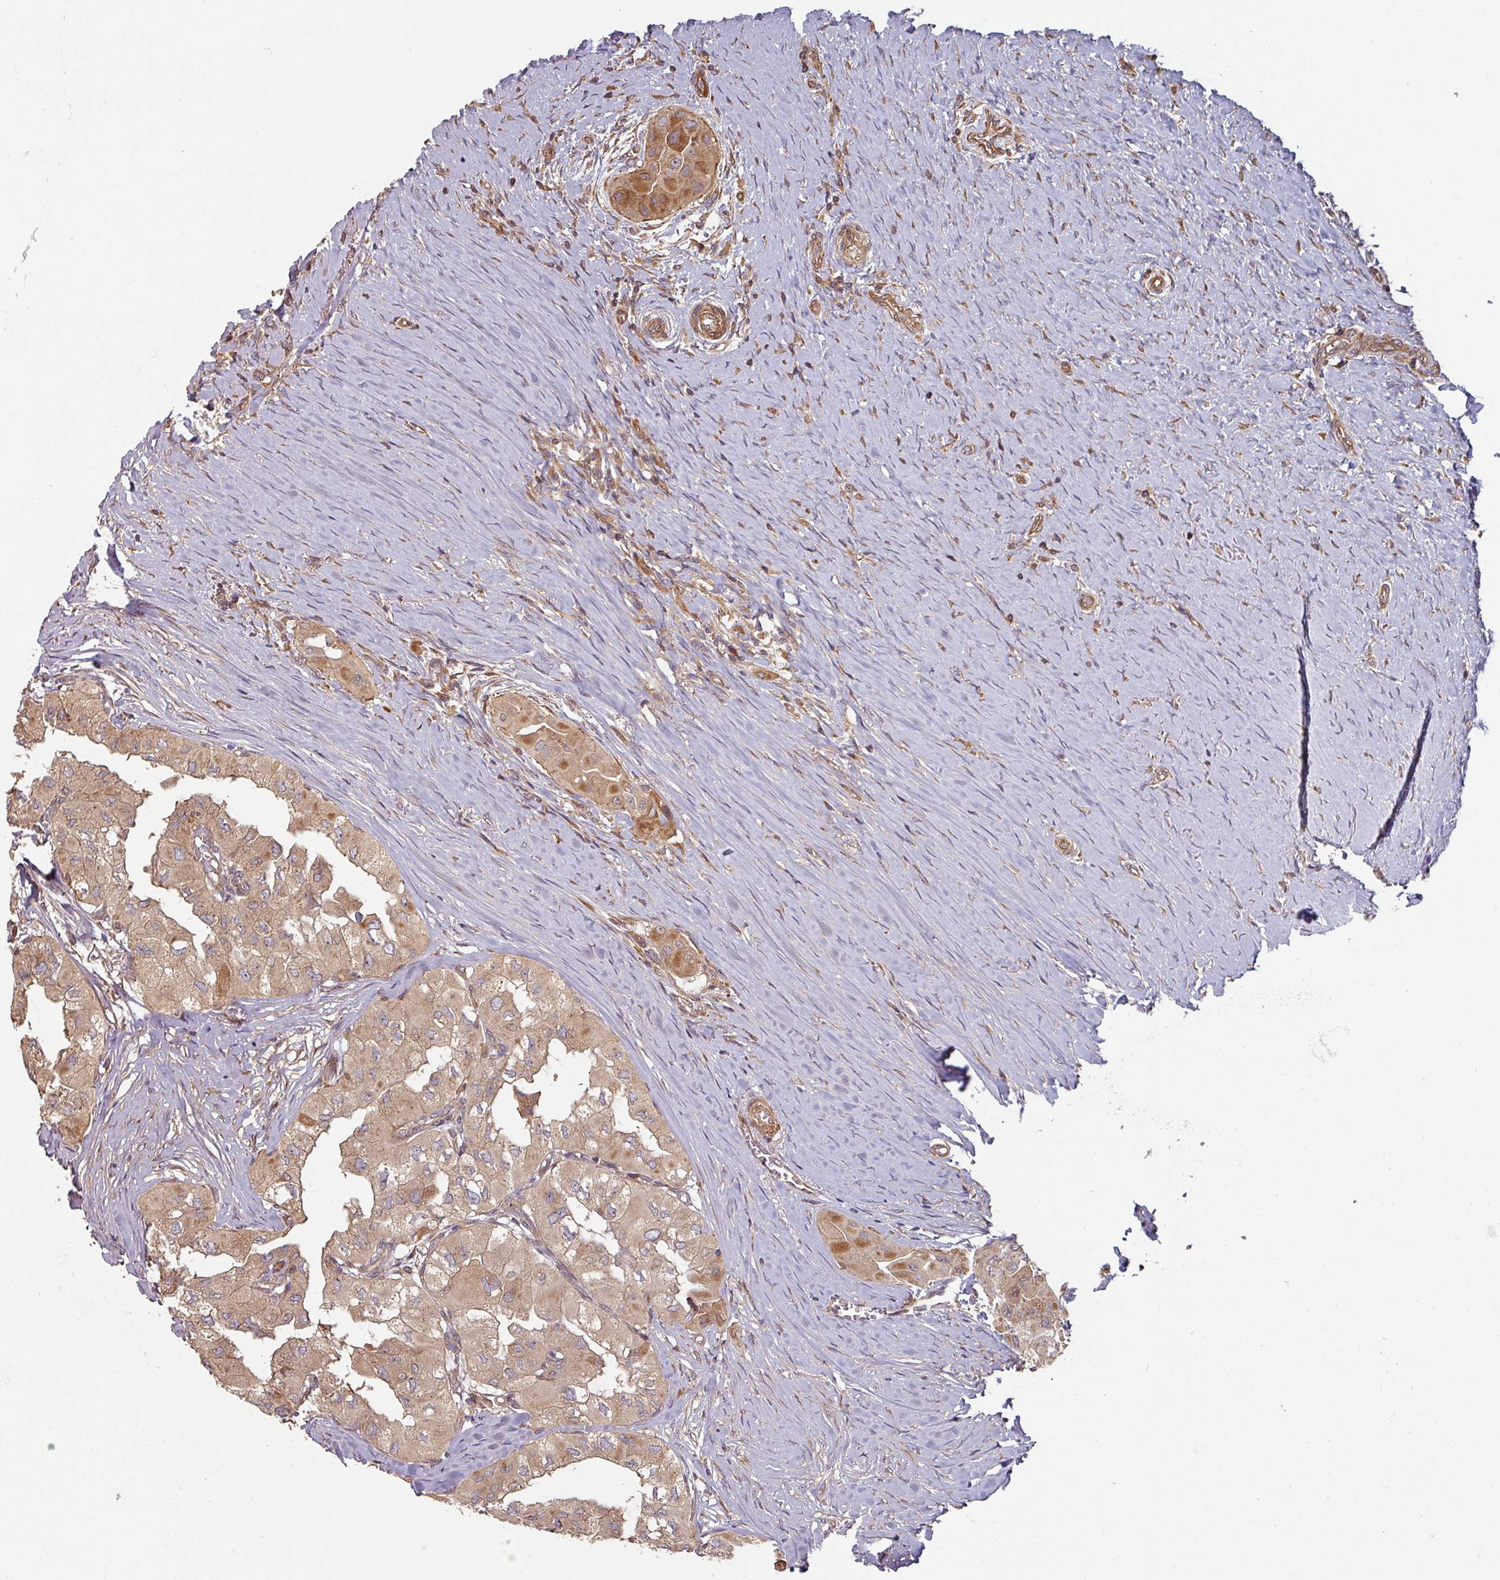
{"staining": {"intensity": "moderate", "quantity": ">75%", "location": "cytoplasmic/membranous"}, "tissue": "thyroid cancer", "cell_type": "Tumor cells", "image_type": "cancer", "snomed": [{"axis": "morphology", "description": "Papillary adenocarcinoma, NOS"}, {"axis": "topography", "description": "Thyroid gland"}], "caption": "Moderate cytoplasmic/membranous positivity for a protein is present in about >75% of tumor cells of papillary adenocarcinoma (thyroid) using immunohistochemistry (IHC).", "gene": "SIK1", "patient": {"sex": "female", "age": 59}}